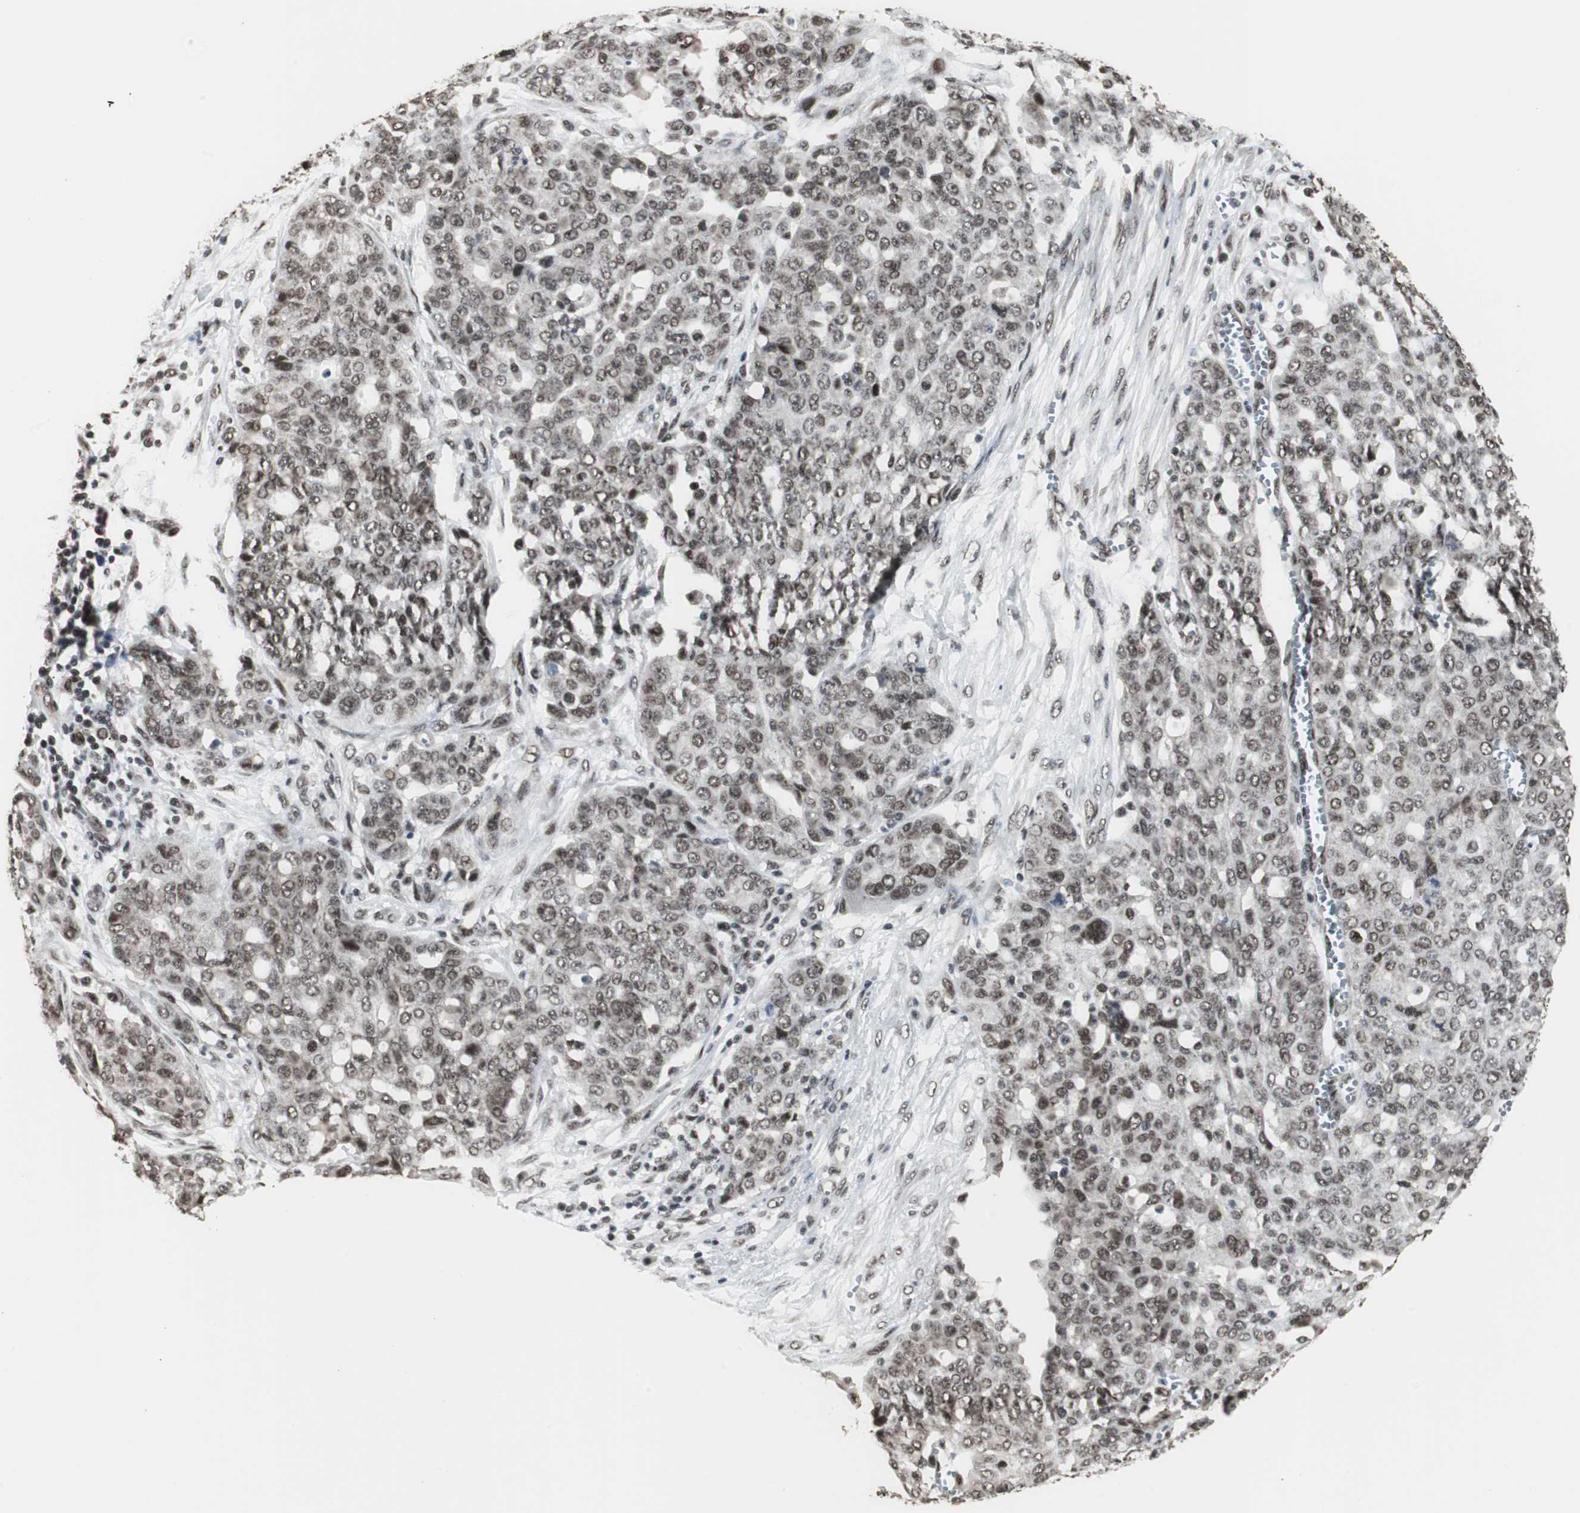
{"staining": {"intensity": "moderate", "quantity": ">75%", "location": "nuclear"}, "tissue": "ovarian cancer", "cell_type": "Tumor cells", "image_type": "cancer", "snomed": [{"axis": "morphology", "description": "Cystadenocarcinoma, serous, NOS"}, {"axis": "topography", "description": "Soft tissue"}, {"axis": "topography", "description": "Ovary"}], "caption": "Protein expression analysis of ovarian cancer displays moderate nuclear positivity in approximately >75% of tumor cells.", "gene": "CDK9", "patient": {"sex": "female", "age": 57}}